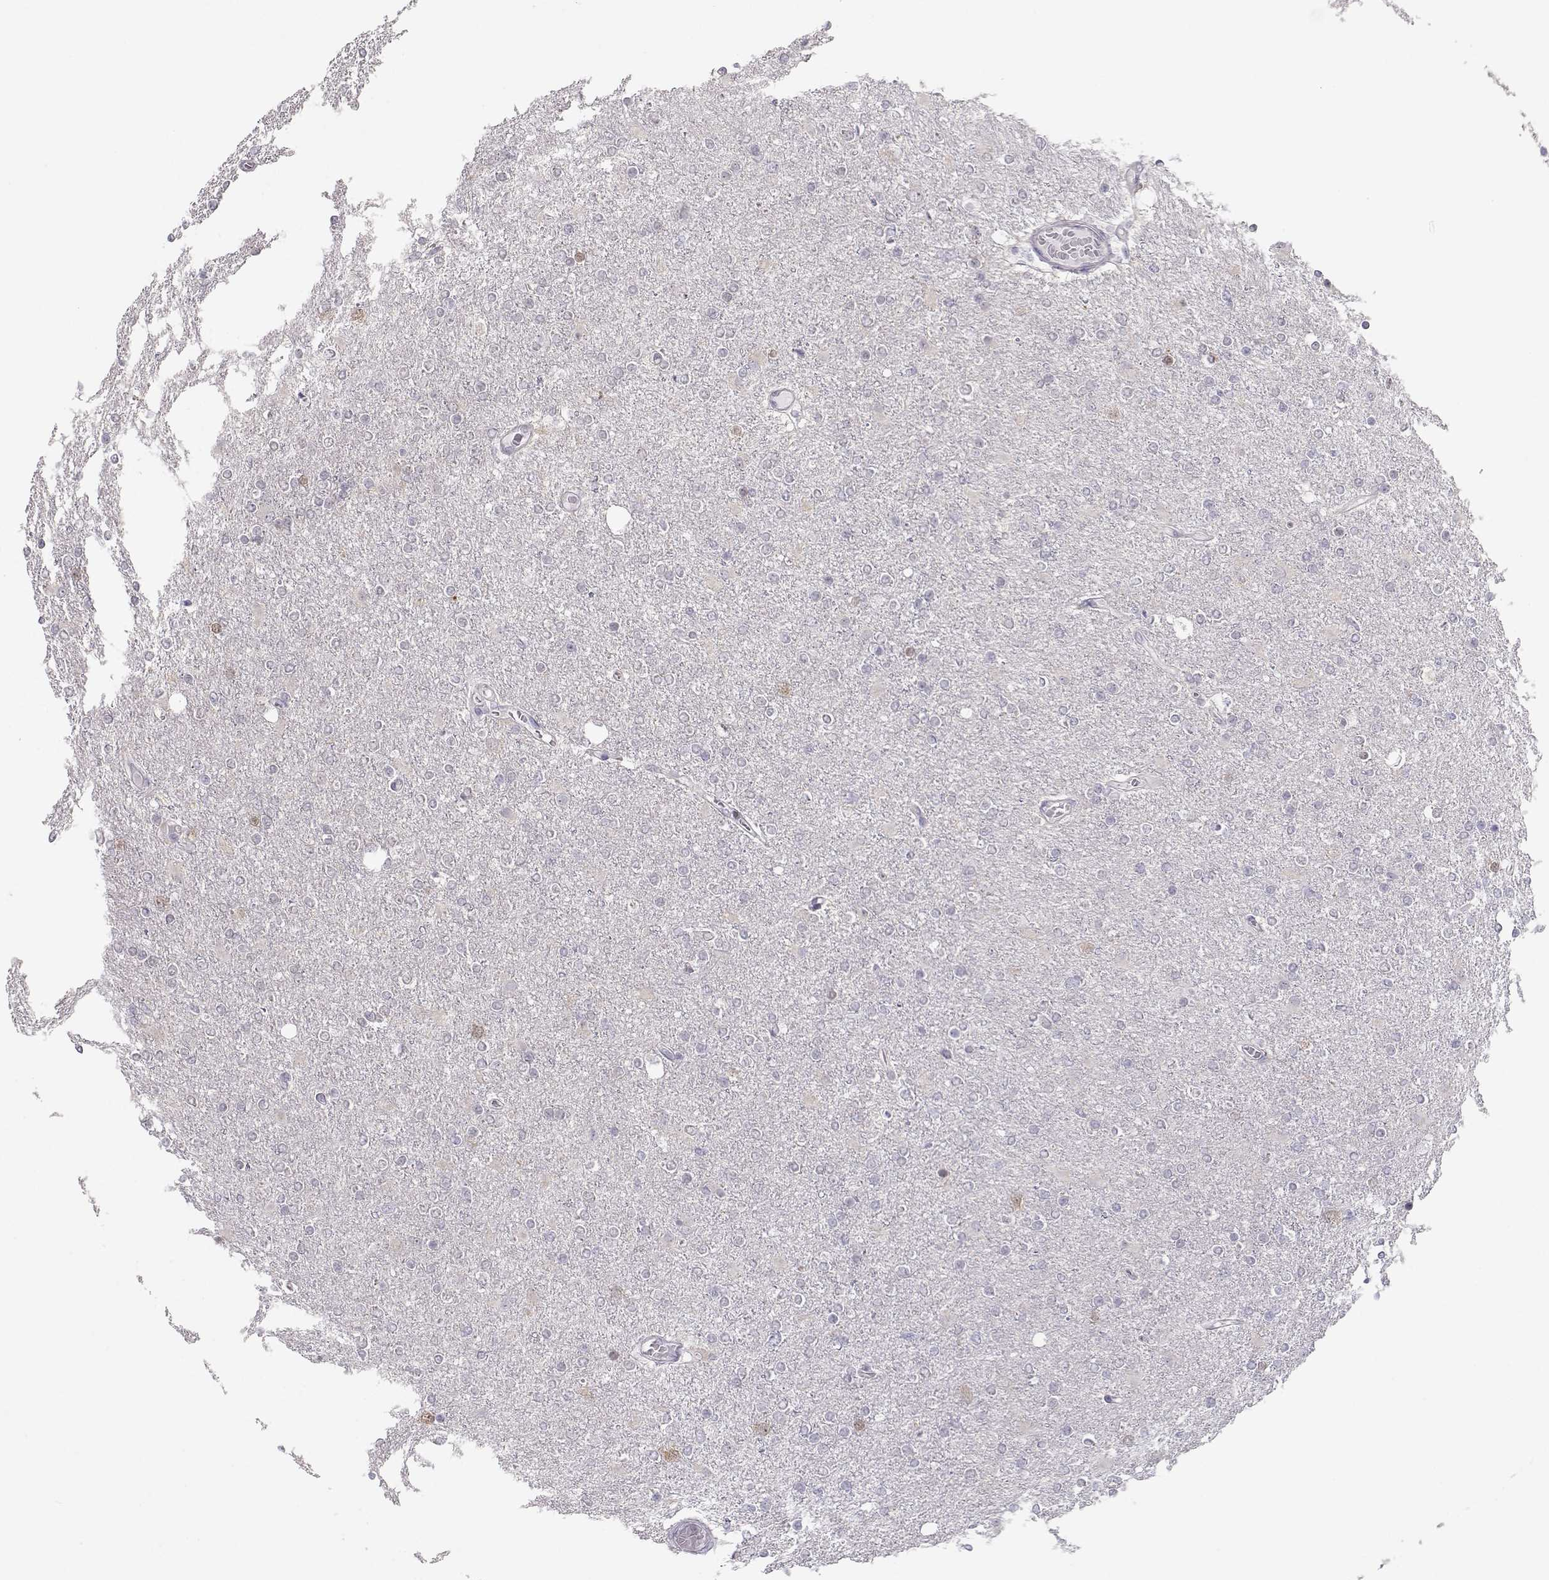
{"staining": {"intensity": "negative", "quantity": "none", "location": "none"}, "tissue": "glioma", "cell_type": "Tumor cells", "image_type": "cancer", "snomed": [{"axis": "morphology", "description": "Glioma, malignant, High grade"}, {"axis": "topography", "description": "Cerebral cortex"}], "caption": "Tumor cells are negative for protein expression in human malignant glioma (high-grade).", "gene": "NPVF", "patient": {"sex": "male", "age": 70}}